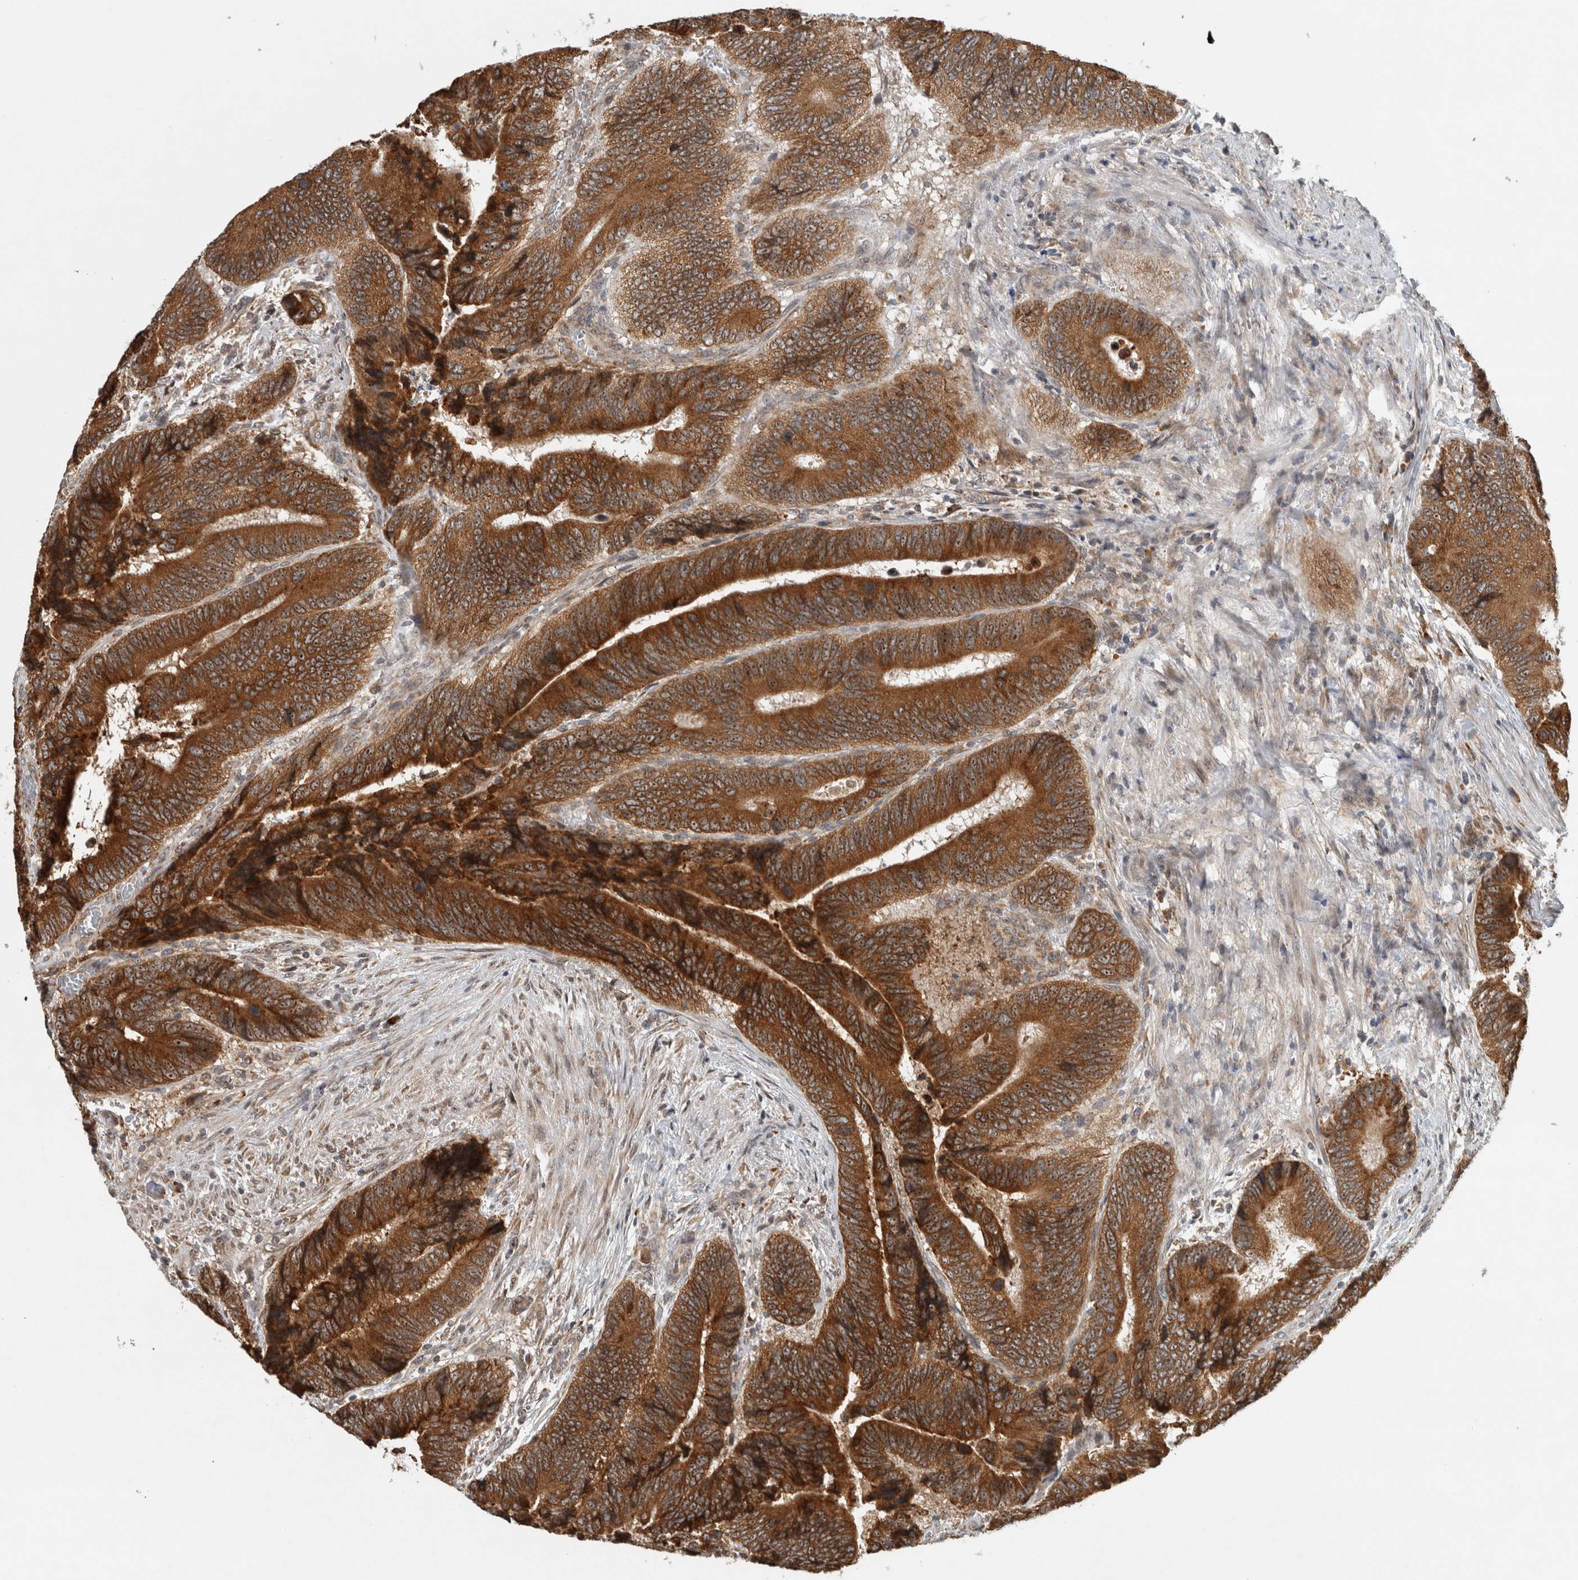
{"staining": {"intensity": "strong", "quantity": ">75%", "location": "cytoplasmic/membranous,nuclear"}, "tissue": "colorectal cancer", "cell_type": "Tumor cells", "image_type": "cancer", "snomed": [{"axis": "morphology", "description": "Inflammation, NOS"}, {"axis": "morphology", "description": "Adenocarcinoma, NOS"}, {"axis": "topography", "description": "Colon"}], "caption": "IHC image of human colorectal cancer (adenocarcinoma) stained for a protein (brown), which reveals high levels of strong cytoplasmic/membranous and nuclear positivity in about >75% of tumor cells.", "gene": "GPR137B", "patient": {"sex": "male", "age": 72}}